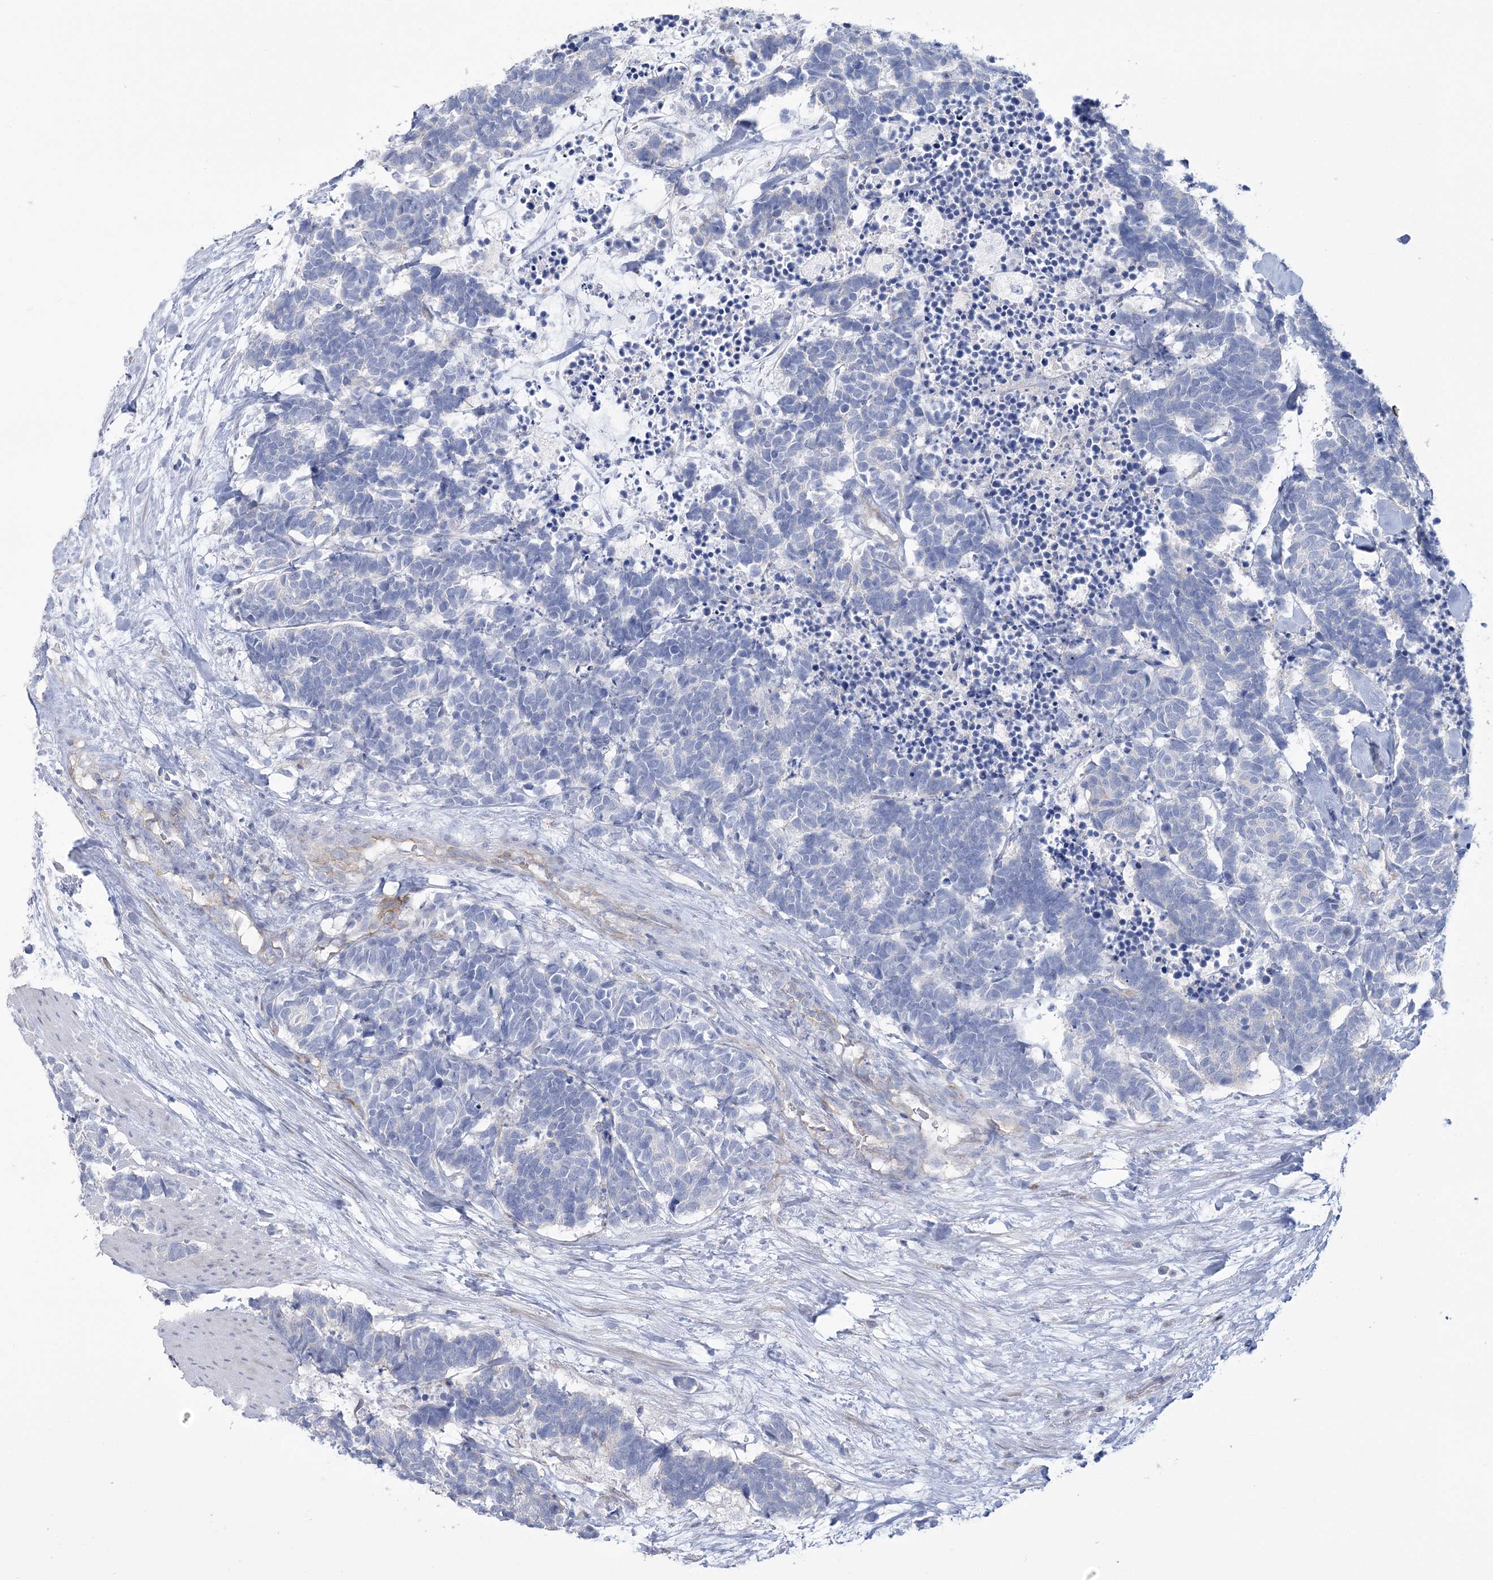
{"staining": {"intensity": "negative", "quantity": "none", "location": "none"}, "tissue": "carcinoid", "cell_type": "Tumor cells", "image_type": "cancer", "snomed": [{"axis": "morphology", "description": "Carcinoma, NOS"}, {"axis": "morphology", "description": "Carcinoid, malignant, NOS"}, {"axis": "topography", "description": "Urinary bladder"}], "caption": "Photomicrograph shows no significant protein staining in tumor cells of carcinoid (malignant).", "gene": "RAB11FIP5", "patient": {"sex": "male", "age": 57}}